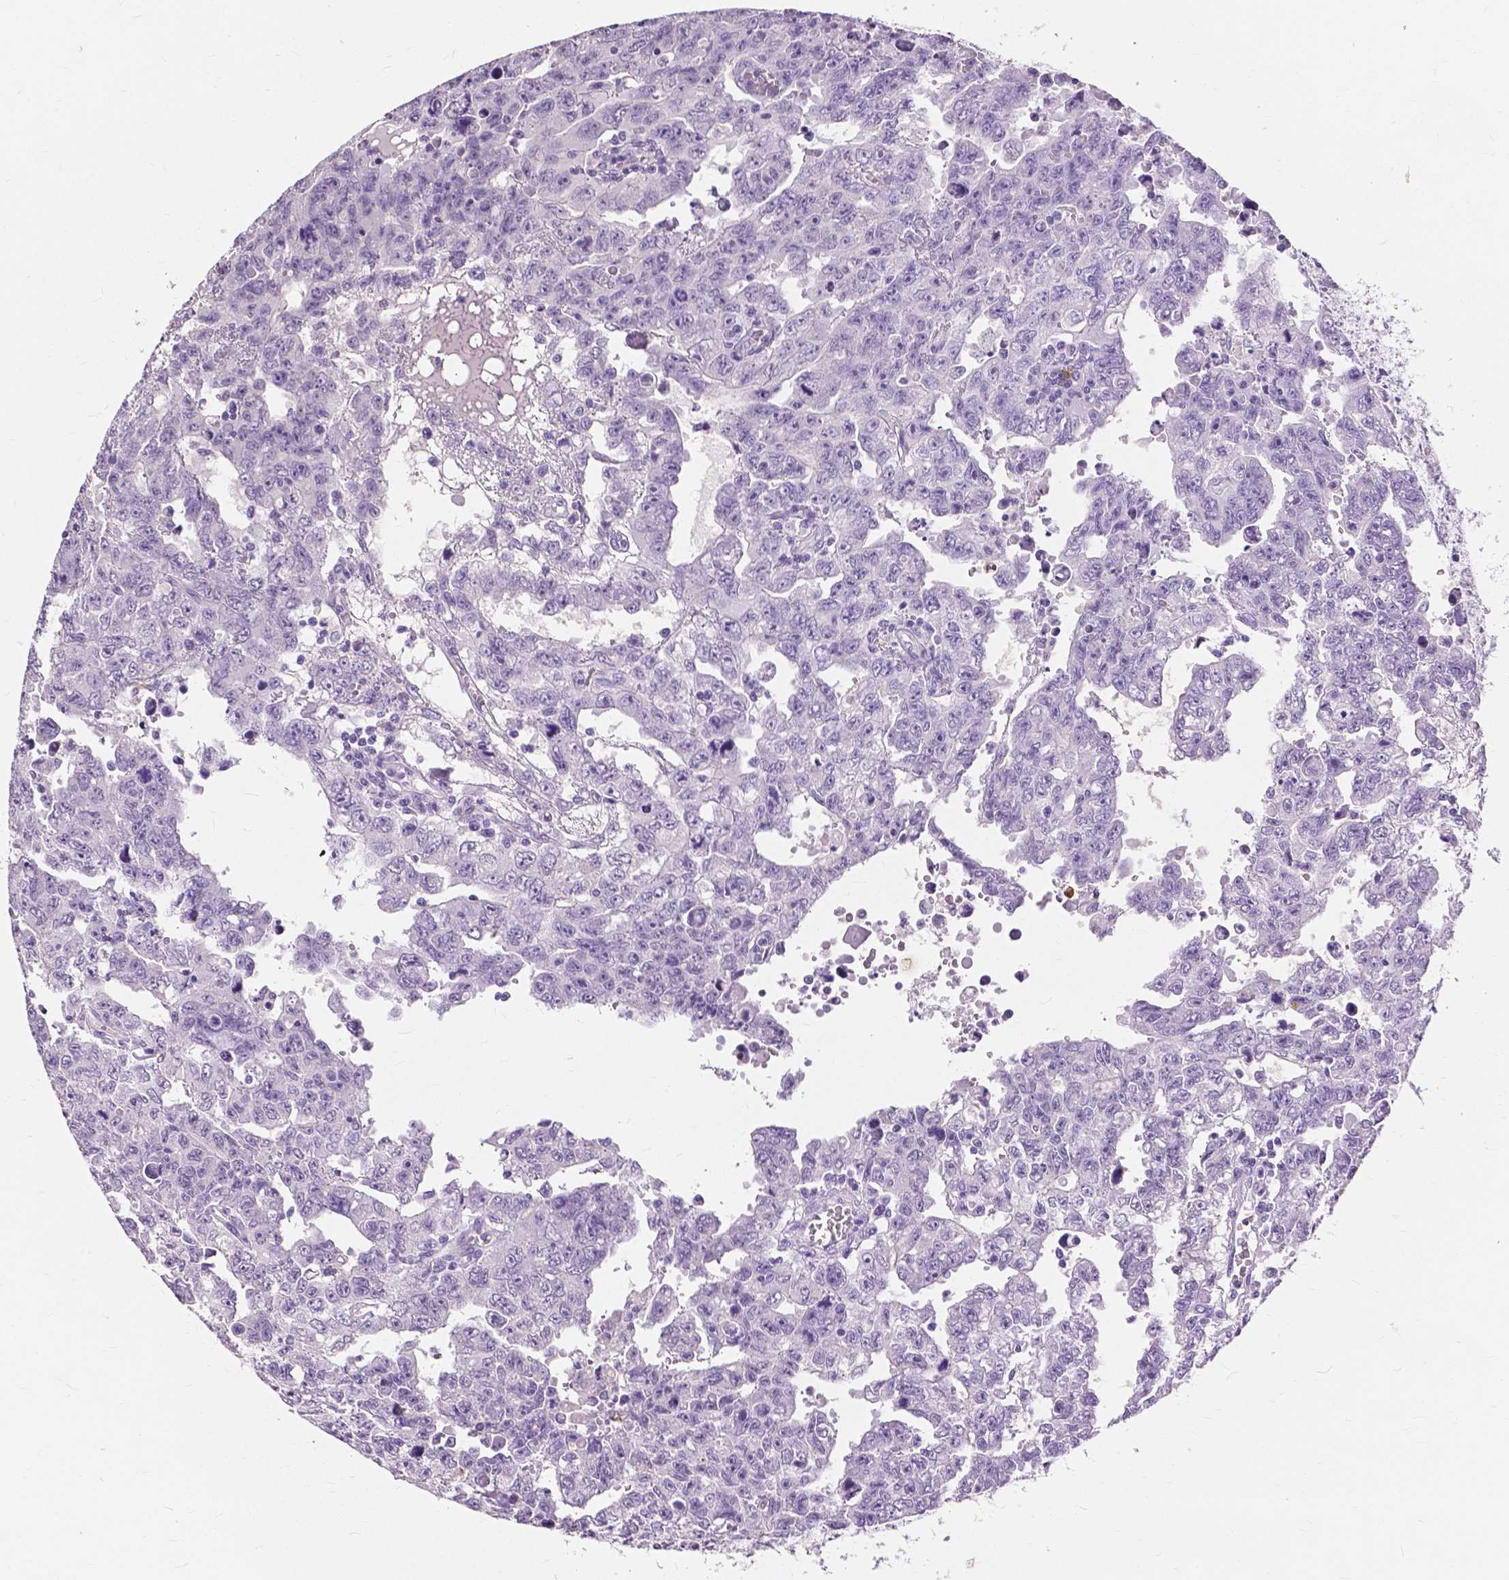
{"staining": {"intensity": "negative", "quantity": "none", "location": "none"}, "tissue": "testis cancer", "cell_type": "Tumor cells", "image_type": "cancer", "snomed": [{"axis": "morphology", "description": "Carcinoma, Embryonal, NOS"}, {"axis": "topography", "description": "Testis"}], "caption": "Immunohistochemistry of human embryonal carcinoma (testis) reveals no staining in tumor cells. (IHC, brightfield microscopy, high magnification).", "gene": "CXCR2", "patient": {"sex": "male", "age": 24}}